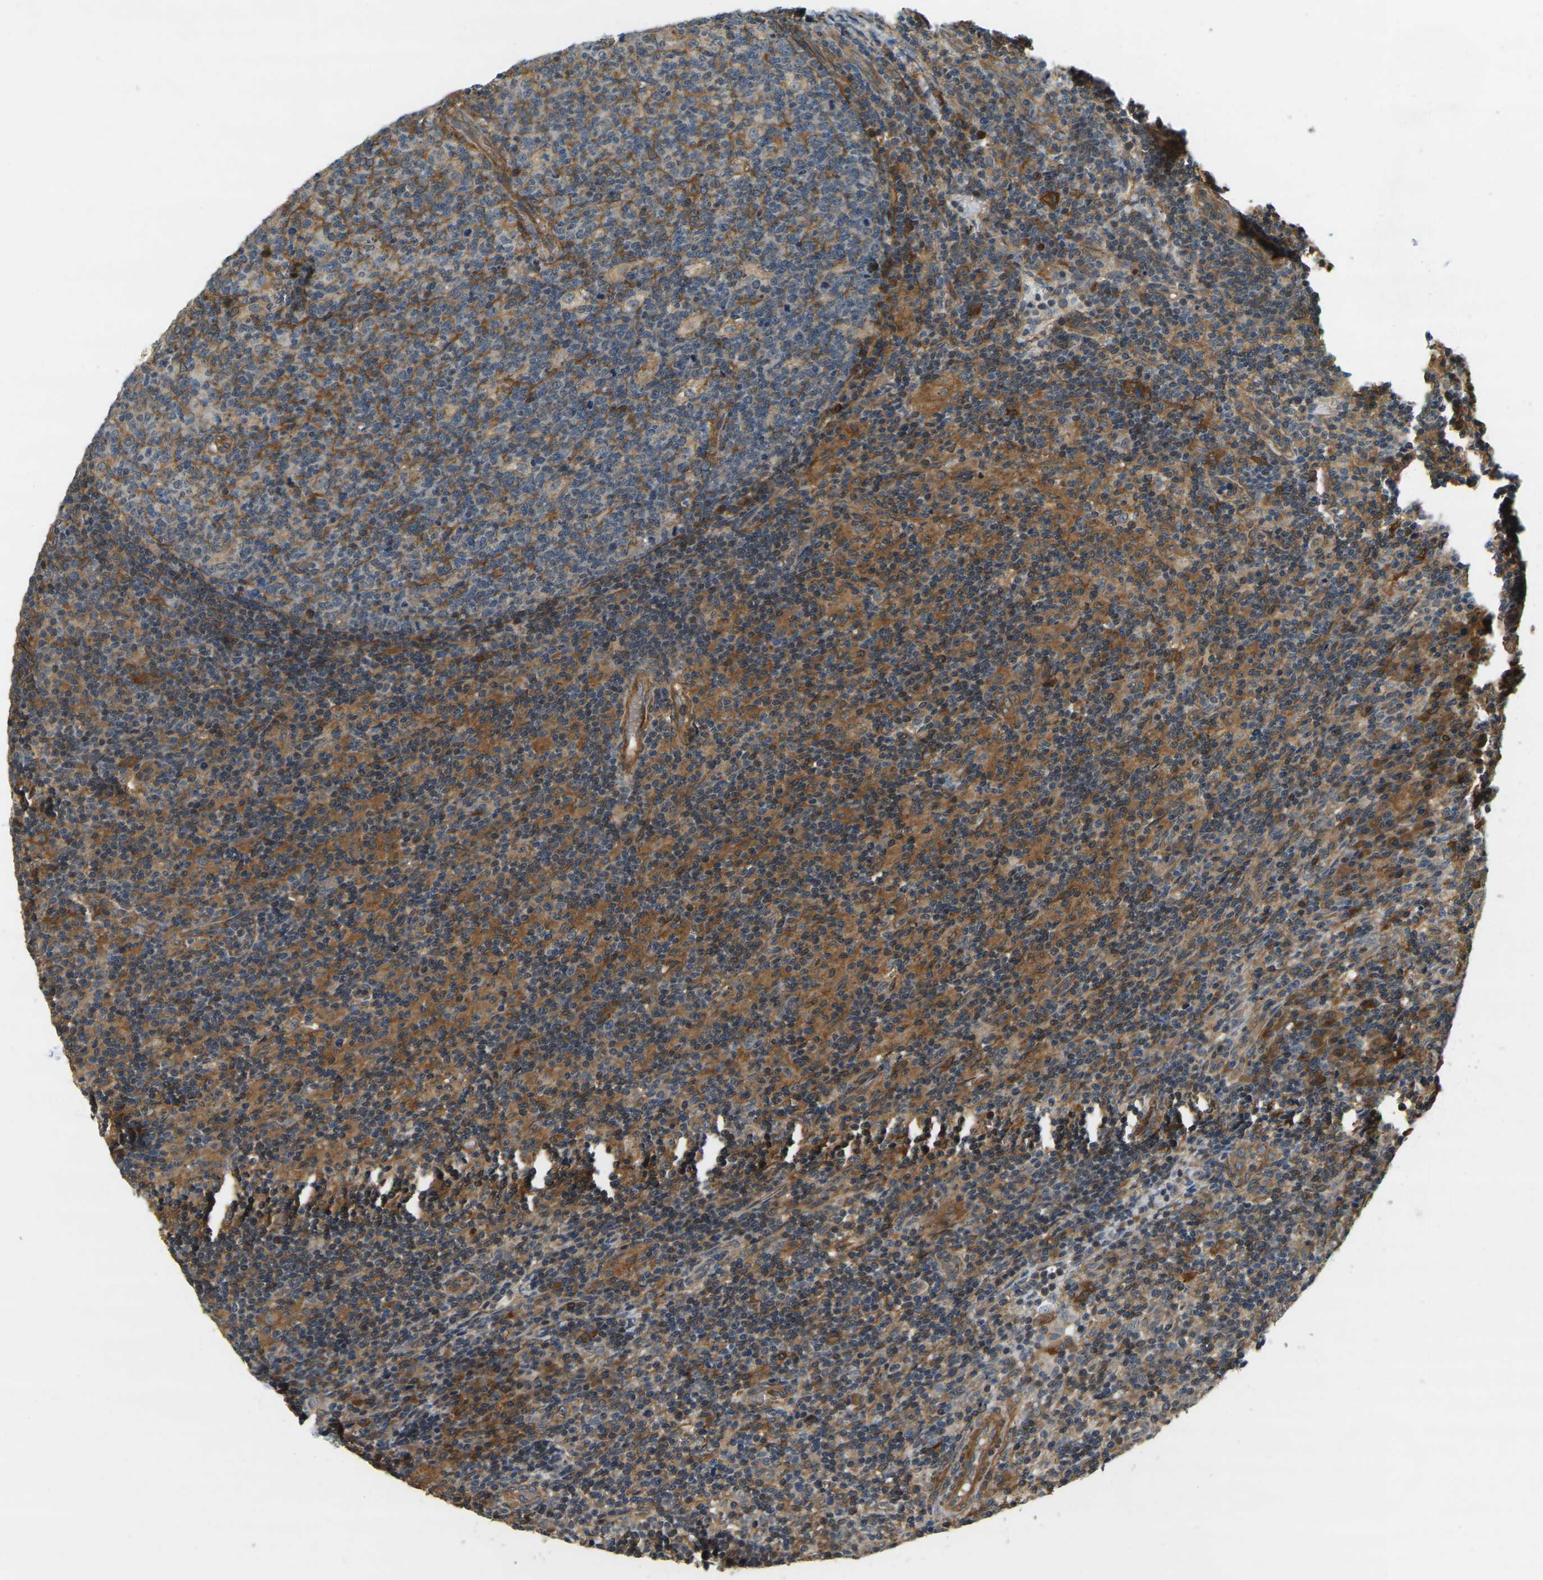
{"staining": {"intensity": "moderate", "quantity": ">75%", "location": "cytoplasmic/membranous"}, "tissue": "lymph node", "cell_type": "Germinal center cells", "image_type": "normal", "snomed": [{"axis": "morphology", "description": "Normal tissue, NOS"}, {"axis": "morphology", "description": "Inflammation, NOS"}, {"axis": "topography", "description": "Lymph node"}], "caption": "The photomicrograph displays staining of unremarkable lymph node, revealing moderate cytoplasmic/membranous protein expression (brown color) within germinal center cells.", "gene": "ERGIC1", "patient": {"sex": "male", "age": 55}}